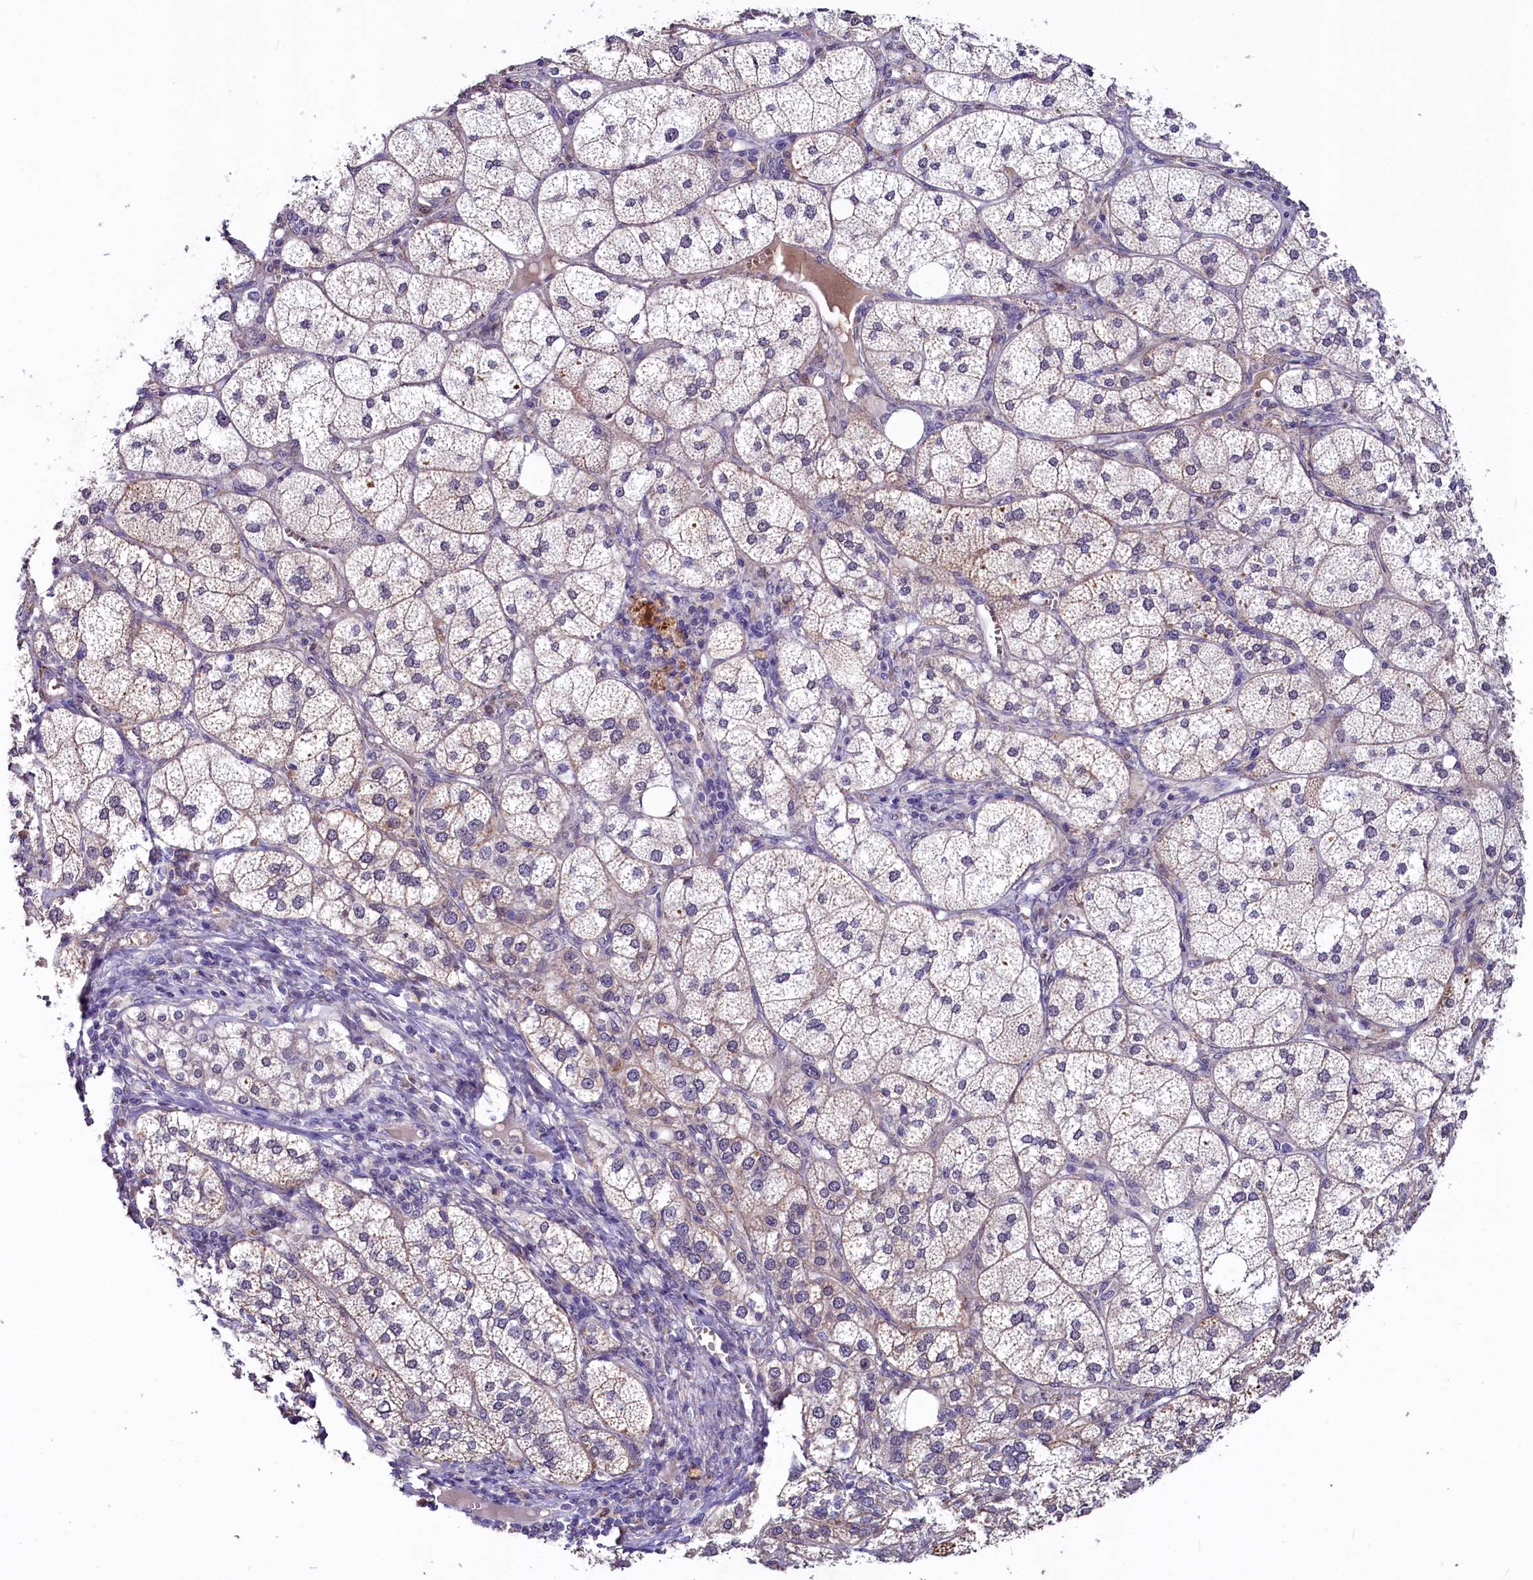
{"staining": {"intensity": "strong", "quantity": "25%-75%", "location": "cytoplasmic/membranous"}, "tissue": "adrenal gland", "cell_type": "Glandular cells", "image_type": "normal", "snomed": [{"axis": "morphology", "description": "Normal tissue, NOS"}, {"axis": "topography", "description": "Adrenal gland"}], "caption": "Strong cytoplasmic/membranous expression for a protein is identified in approximately 25%-75% of glandular cells of benign adrenal gland using IHC.", "gene": "SLC39A6", "patient": {"sex": "female", "age": 61}}